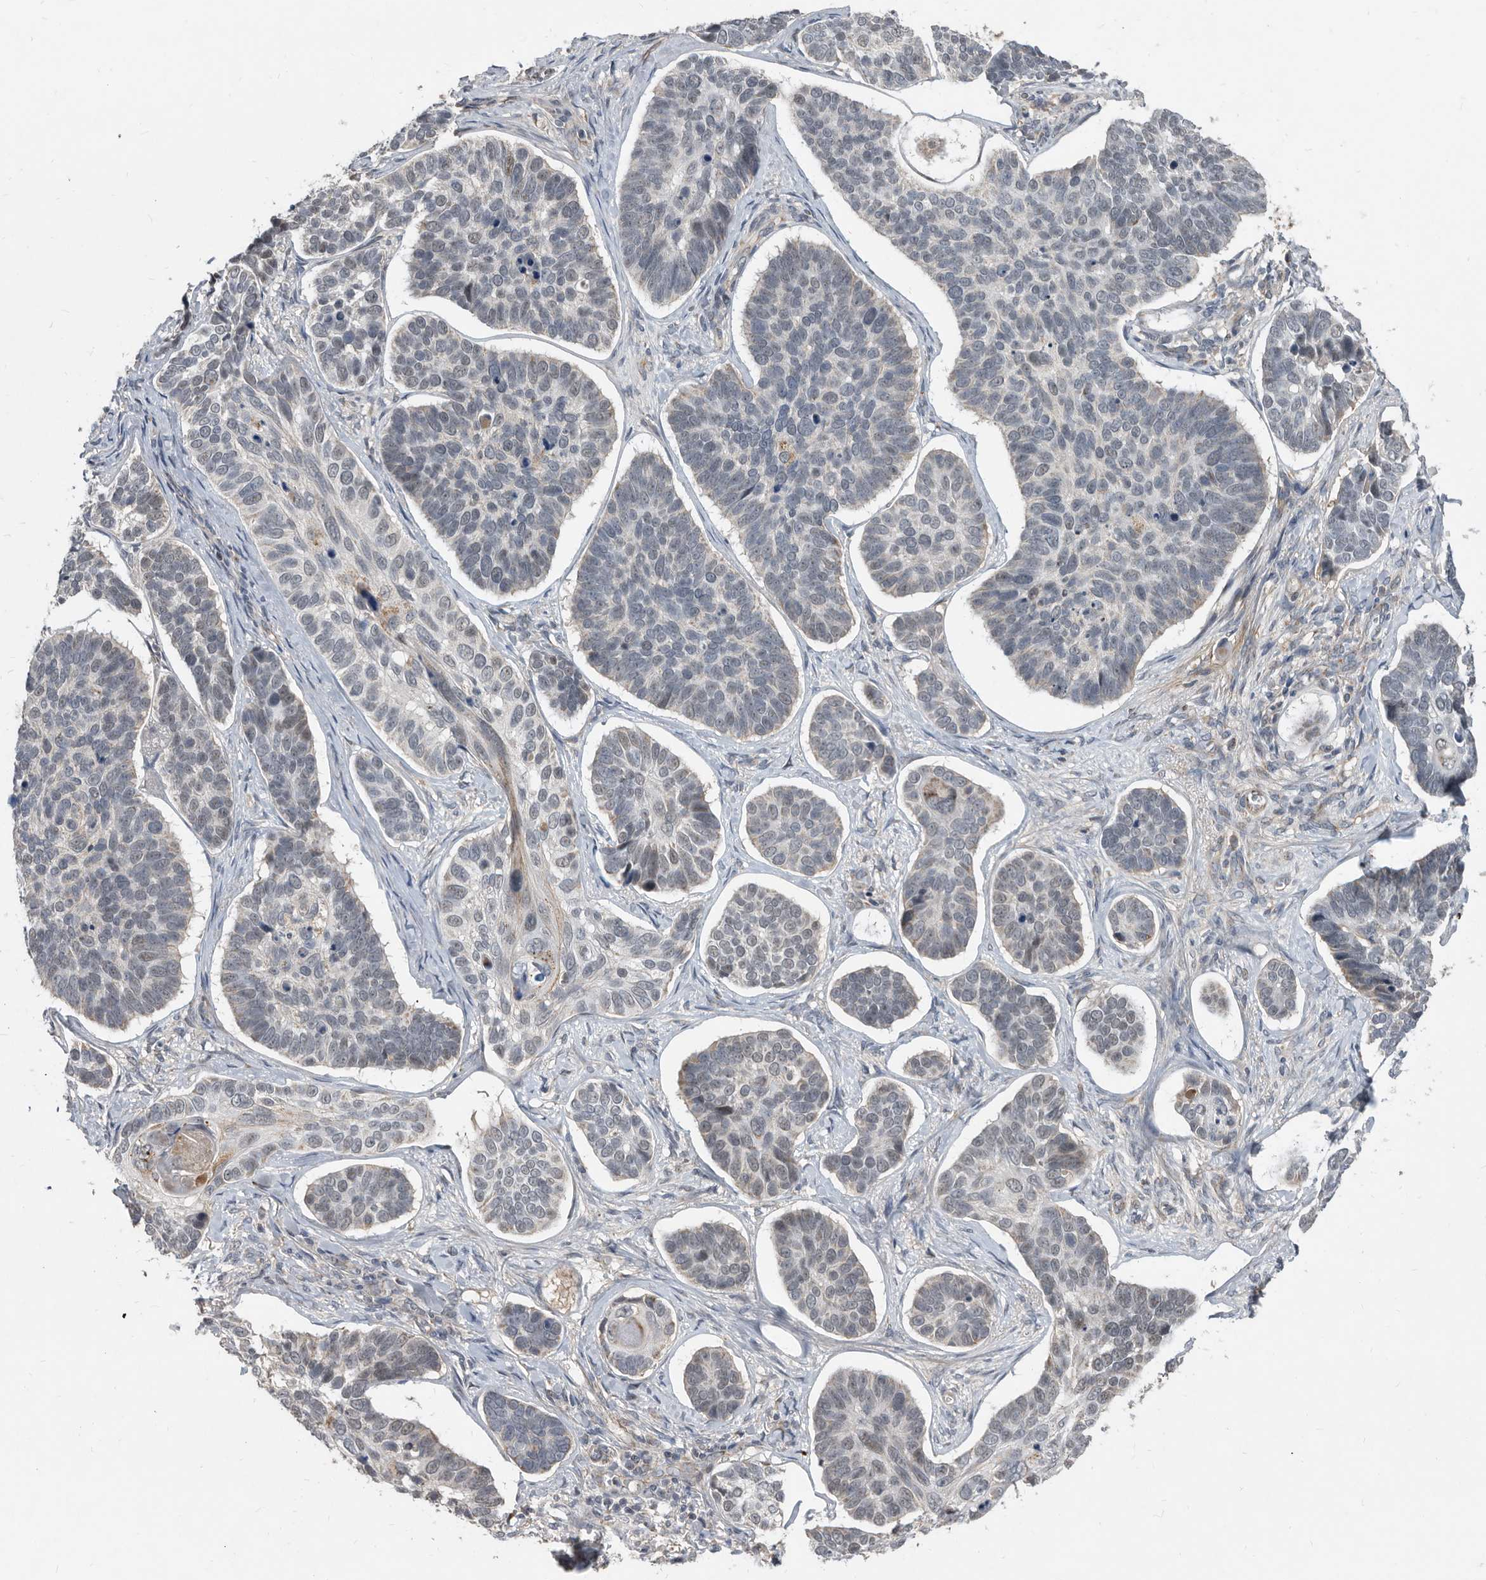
{"staining": {"intensity": "negative", "quantity": "none", "location": "none"}, "tissue": "skin cancer", "cell_type": "Tumor cells", "image_type": "cancer", "snomed": [{"axis": "morphology", "description": "Basal cell carcinoma"}, {"axis": "topography", "description": "Skin"}], "caption": "A histopathology image of human skin cancer is negative for staining in tumor cells.", "gene": "PI15", "patient": {"sex": "male", "age": 62}}